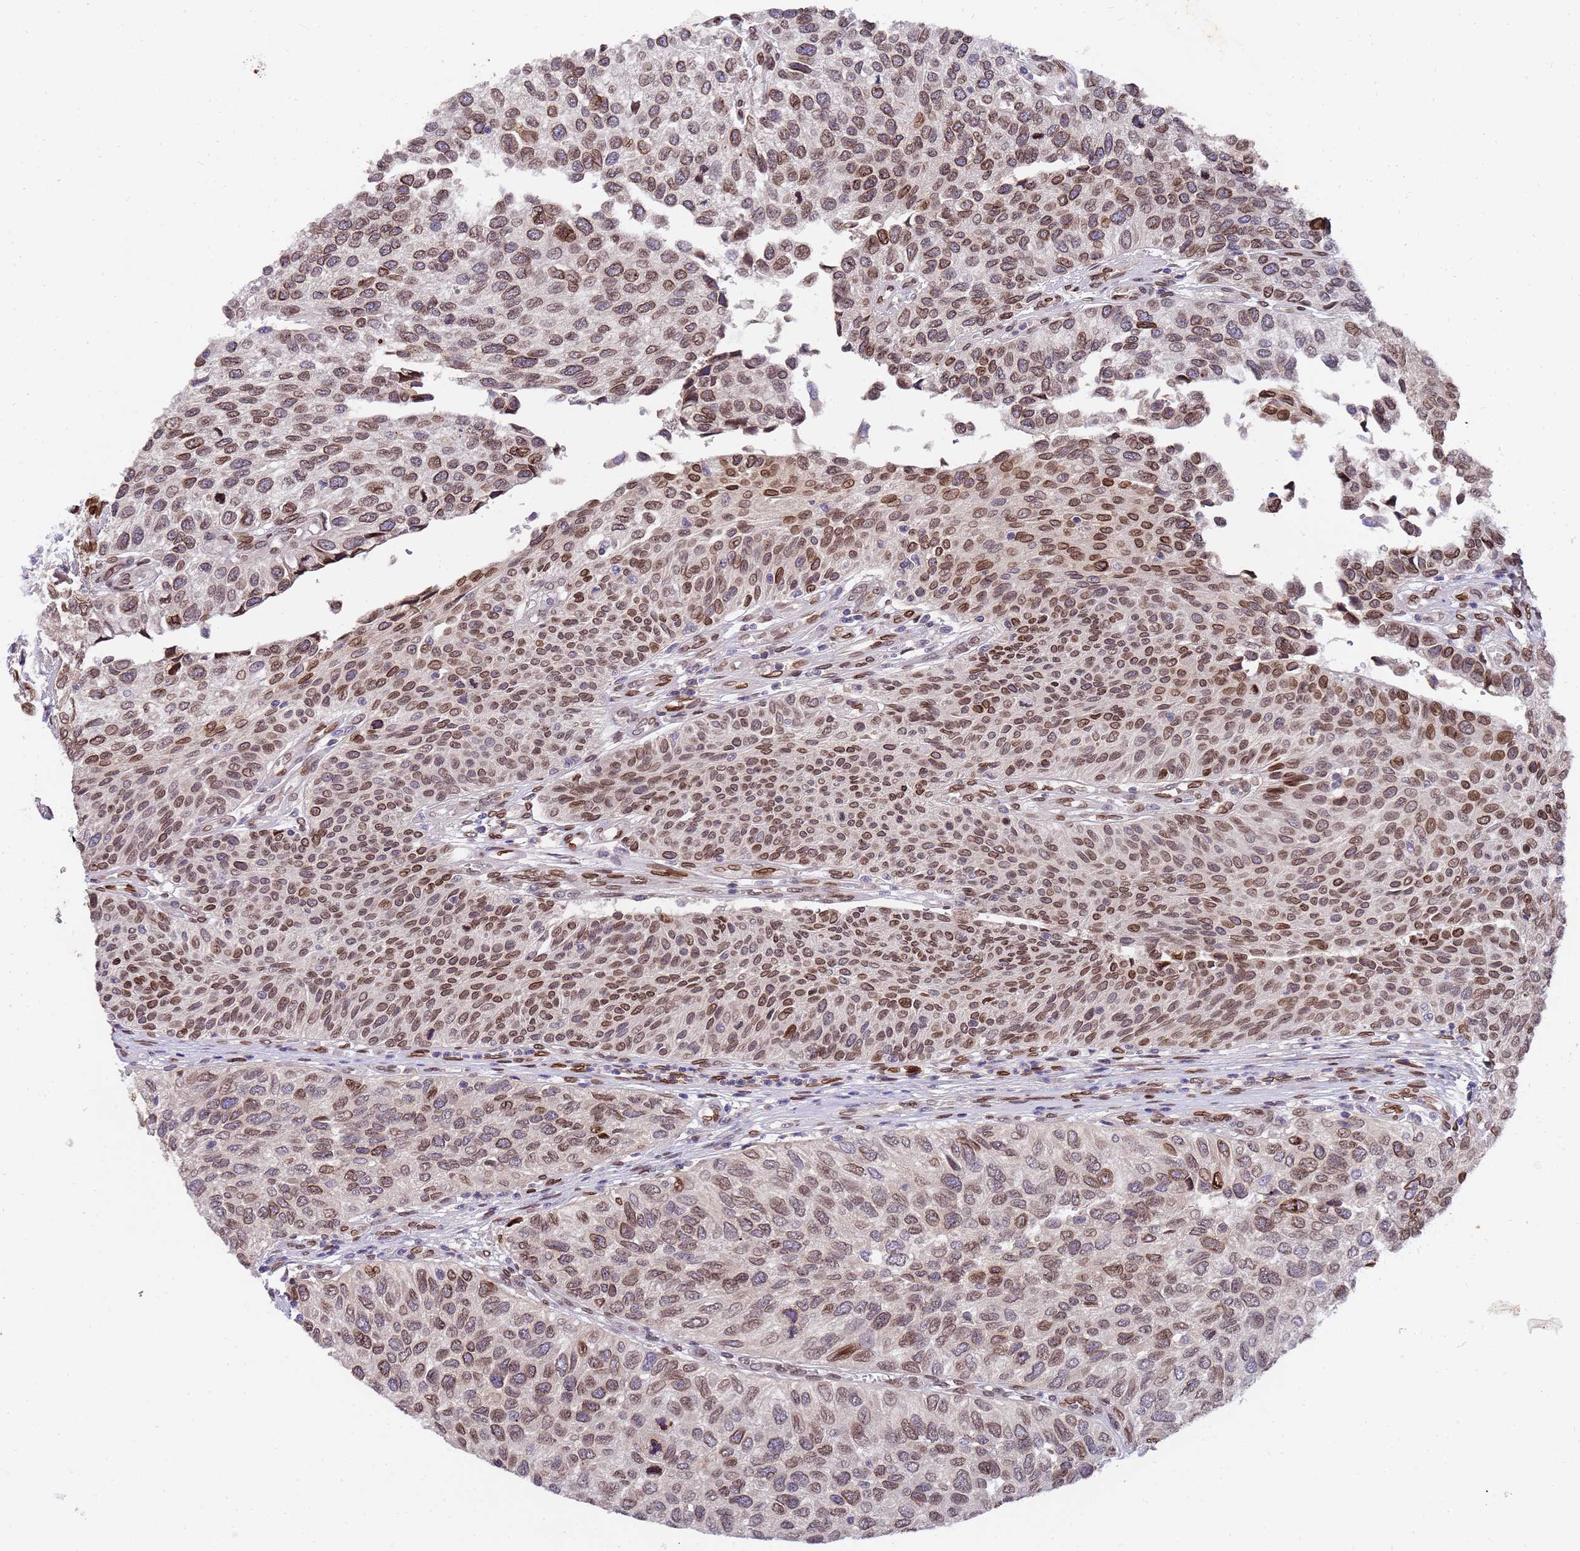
{"staining": {"intensity": "moderate", "quantity": ">75%", "location": "cytoplasmic/membranous,nuclear"}, "tissue": "urothelial cancer", "cell_type": "Tumor cells", "image_type": "cancer", "snomed": [{"axis": "morphology", "description": "Urothelial carcinoma, NOS"}, {"axis": "topography", "description": "Urinary bladder"}], "caption": "Protein staining of transitional cell carcinoma tissue demonstrates moderate cytoplasmic/membranous and nuclear positivity in approximately >75% of tumor cells. Nuclei are stained in blue.", "gene": "GPR135", "patient": {"sex": "male", "age": 55}}